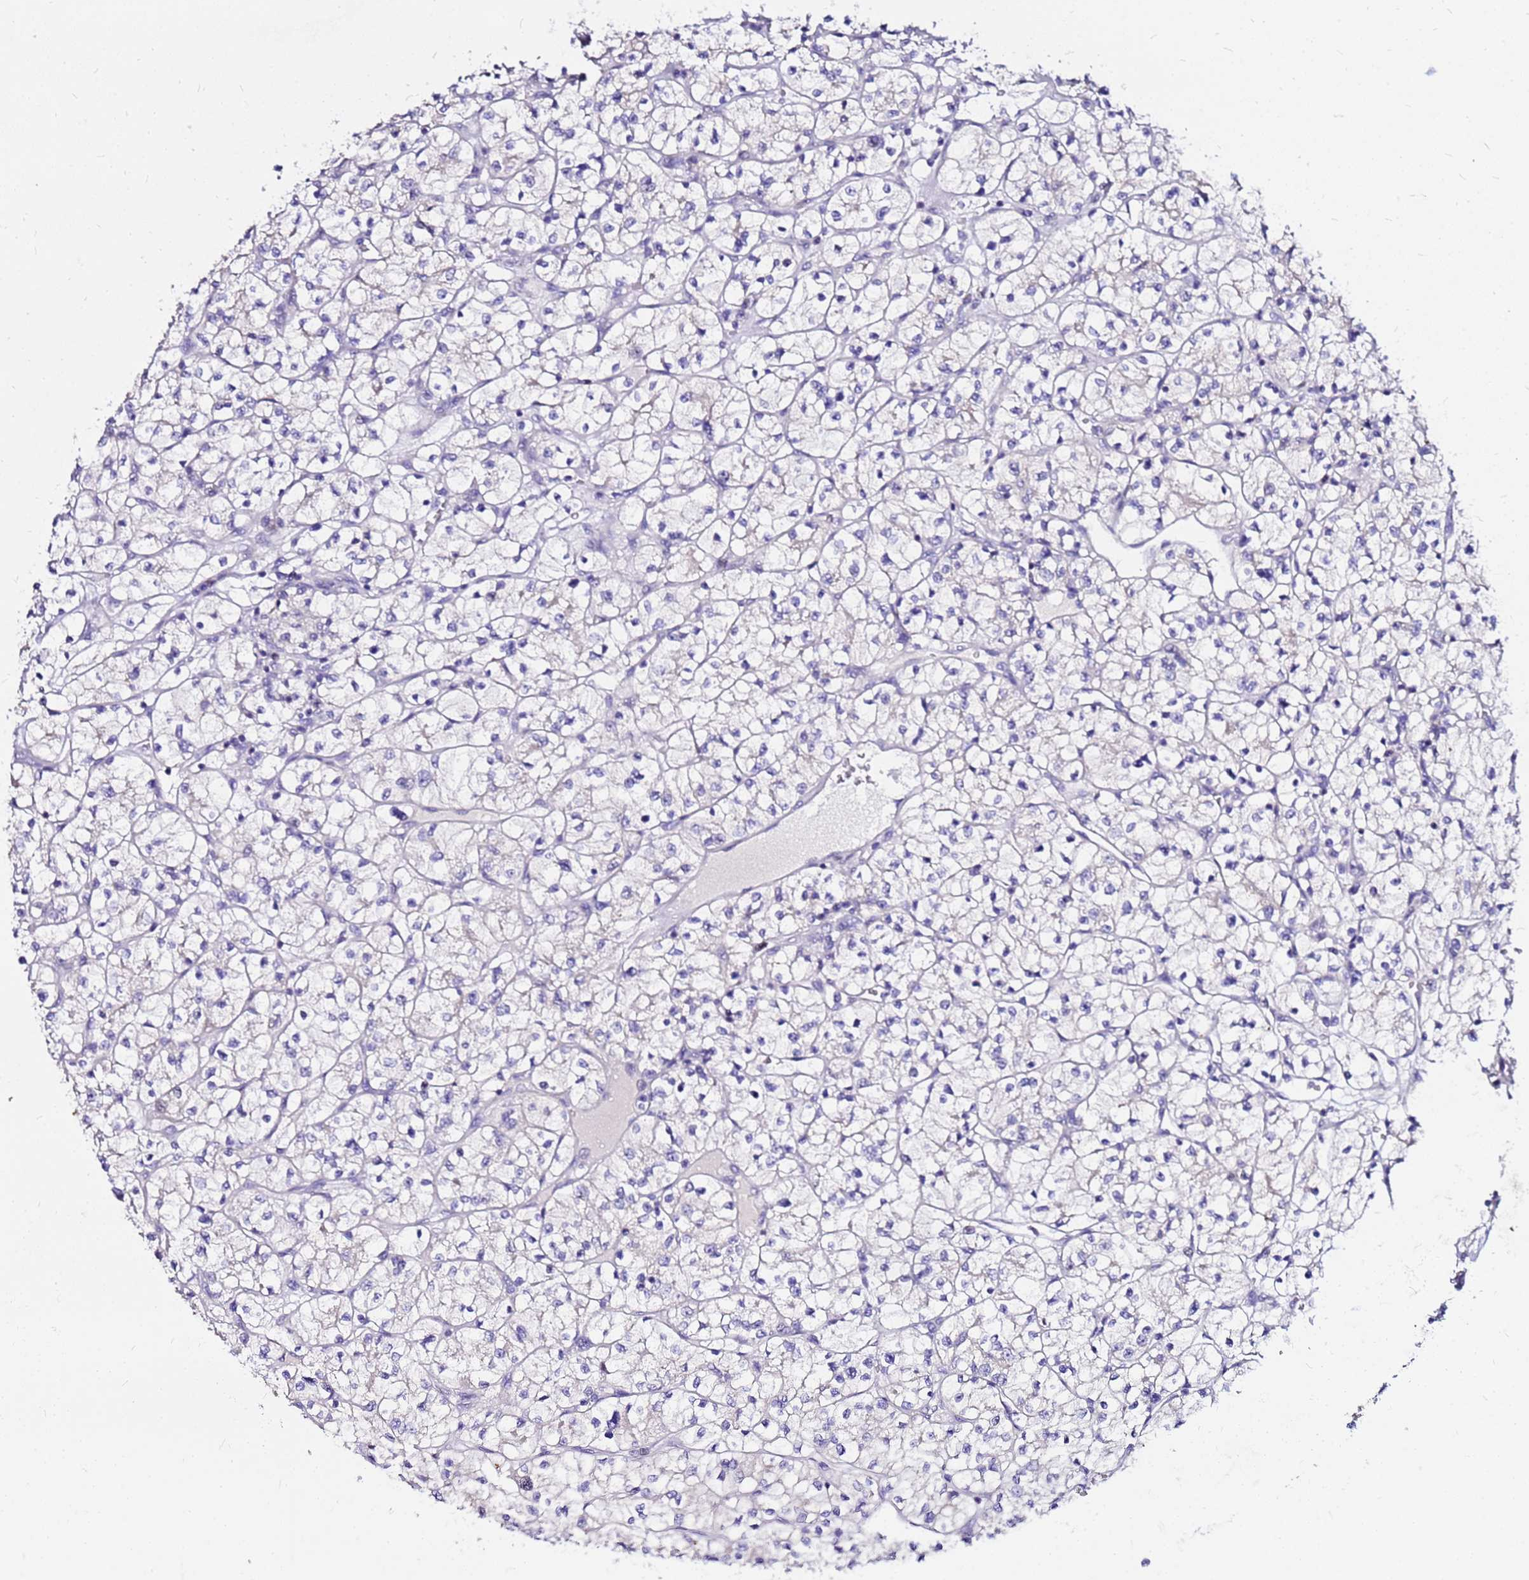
{"staining": {"intensity": "negative", "quantity": "none", "location": "none"}, "tissue": "renal cancer", "cell_type": "Tumor cells", "image_type": "cancer", "snomed": [{"axis": "morphology", "description": "Adenocarcinoma, NOS"}, {"axis": "topography", "description": "Kidney"}], "caption": "An IHC micrograph of renal cancer (adenocarcinoma) is shown. There is no staining in tumor cells of renal cancer (adenocarcinoma).", "gene": "ARHGEF5", "patient": {"sex": "female", "age": 64}}